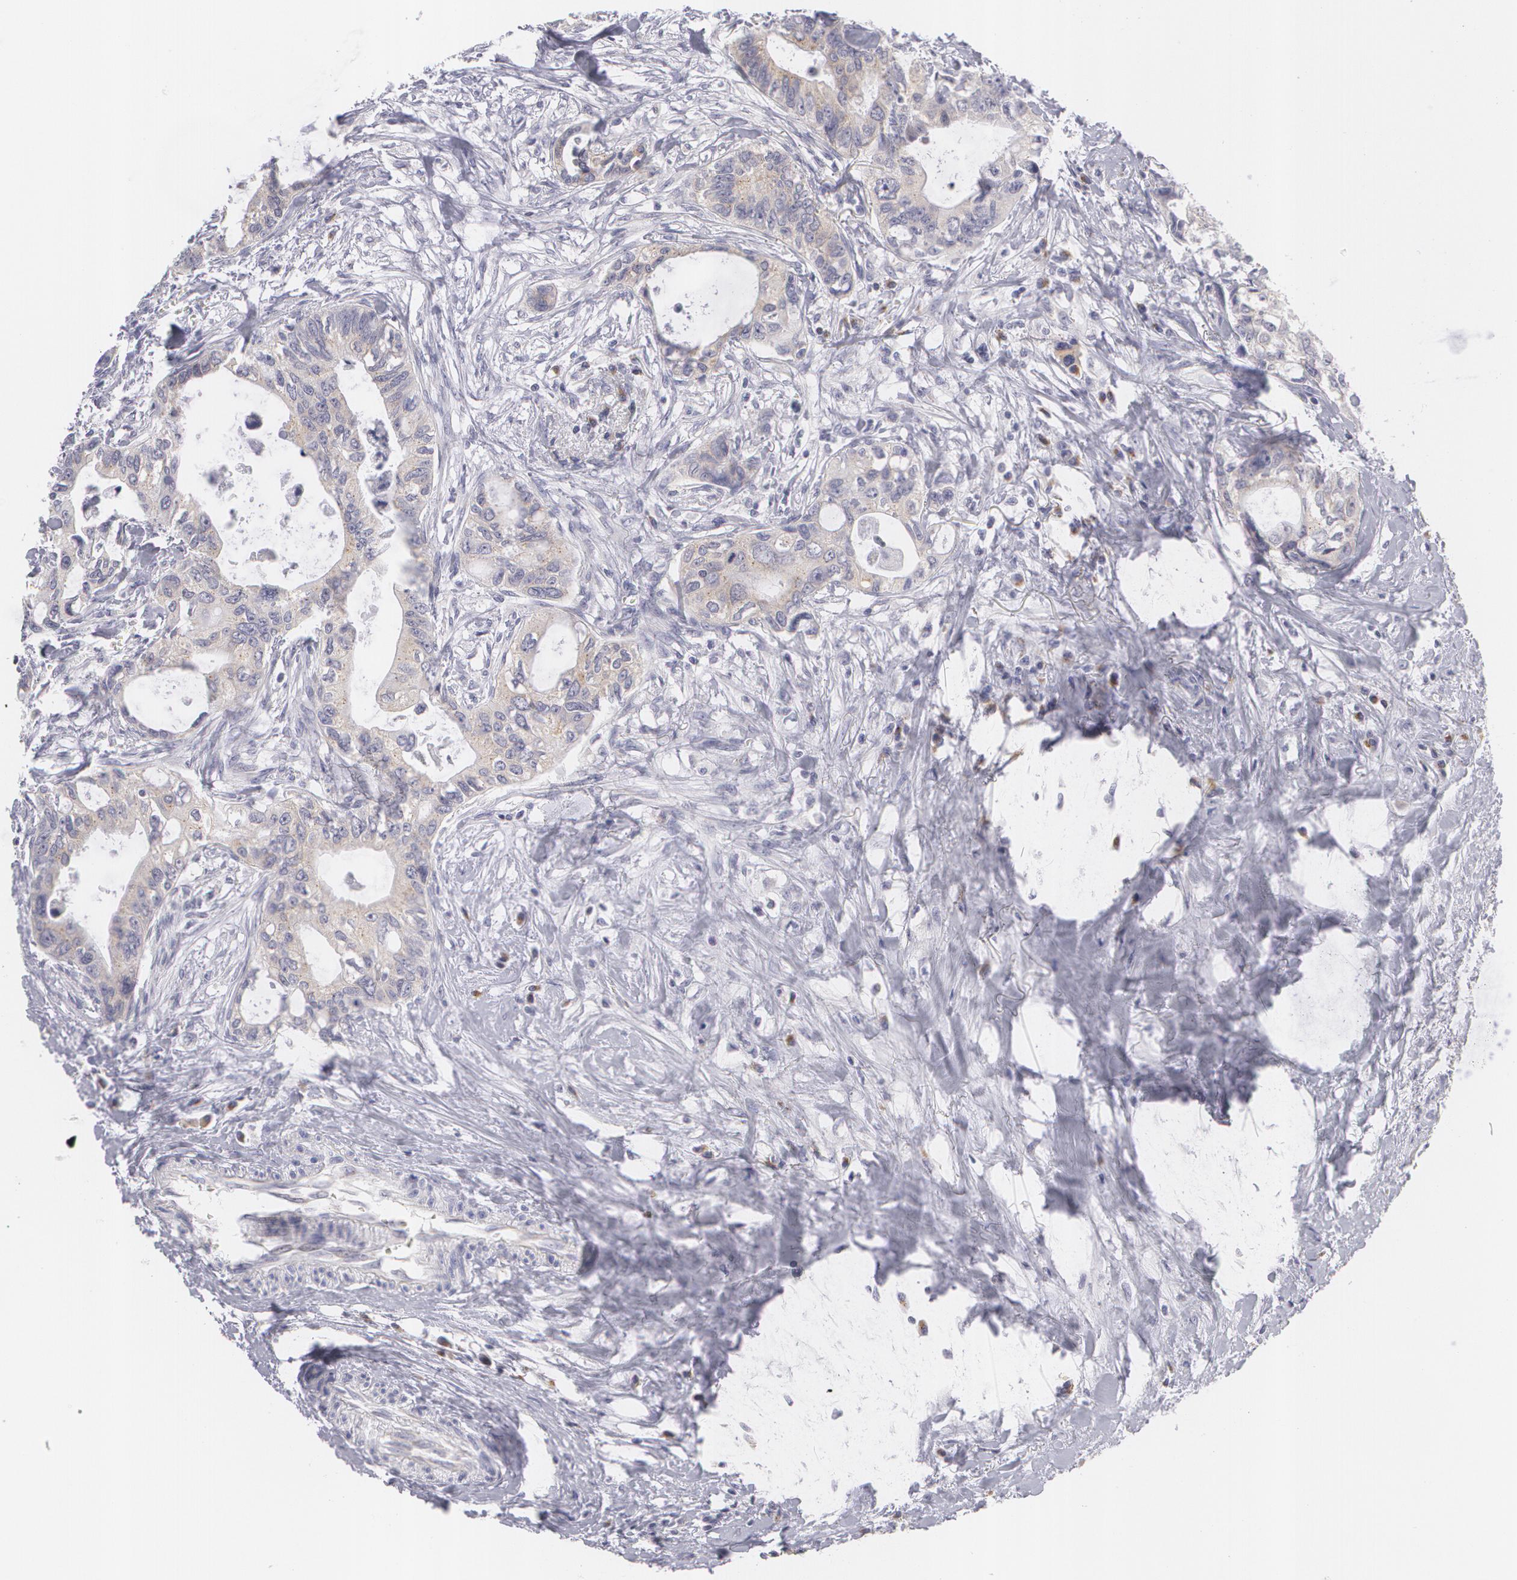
{"staining": {"intensity": "weak", "quantity": ">75%", "location": "cytoplasmic/membranous"}, "tissue": "colorectal cancer", "cell_type": "Tumor cells", "image_type": "cancer", "snomed": [{"axis": "morphology", "description": "Adenocarcinoma, NOS"}, {"axis": "topography", "description": "Rectum"}], "caption": "Adenocarcinoma (colorectal) tissue shows weak cytoplasmic/membranous positivity in approximately >75% of tumor cells, visualized by immunohistochemistry.", "gene": "MBNL3", "patient": {"sex": "female", "age": 57}}